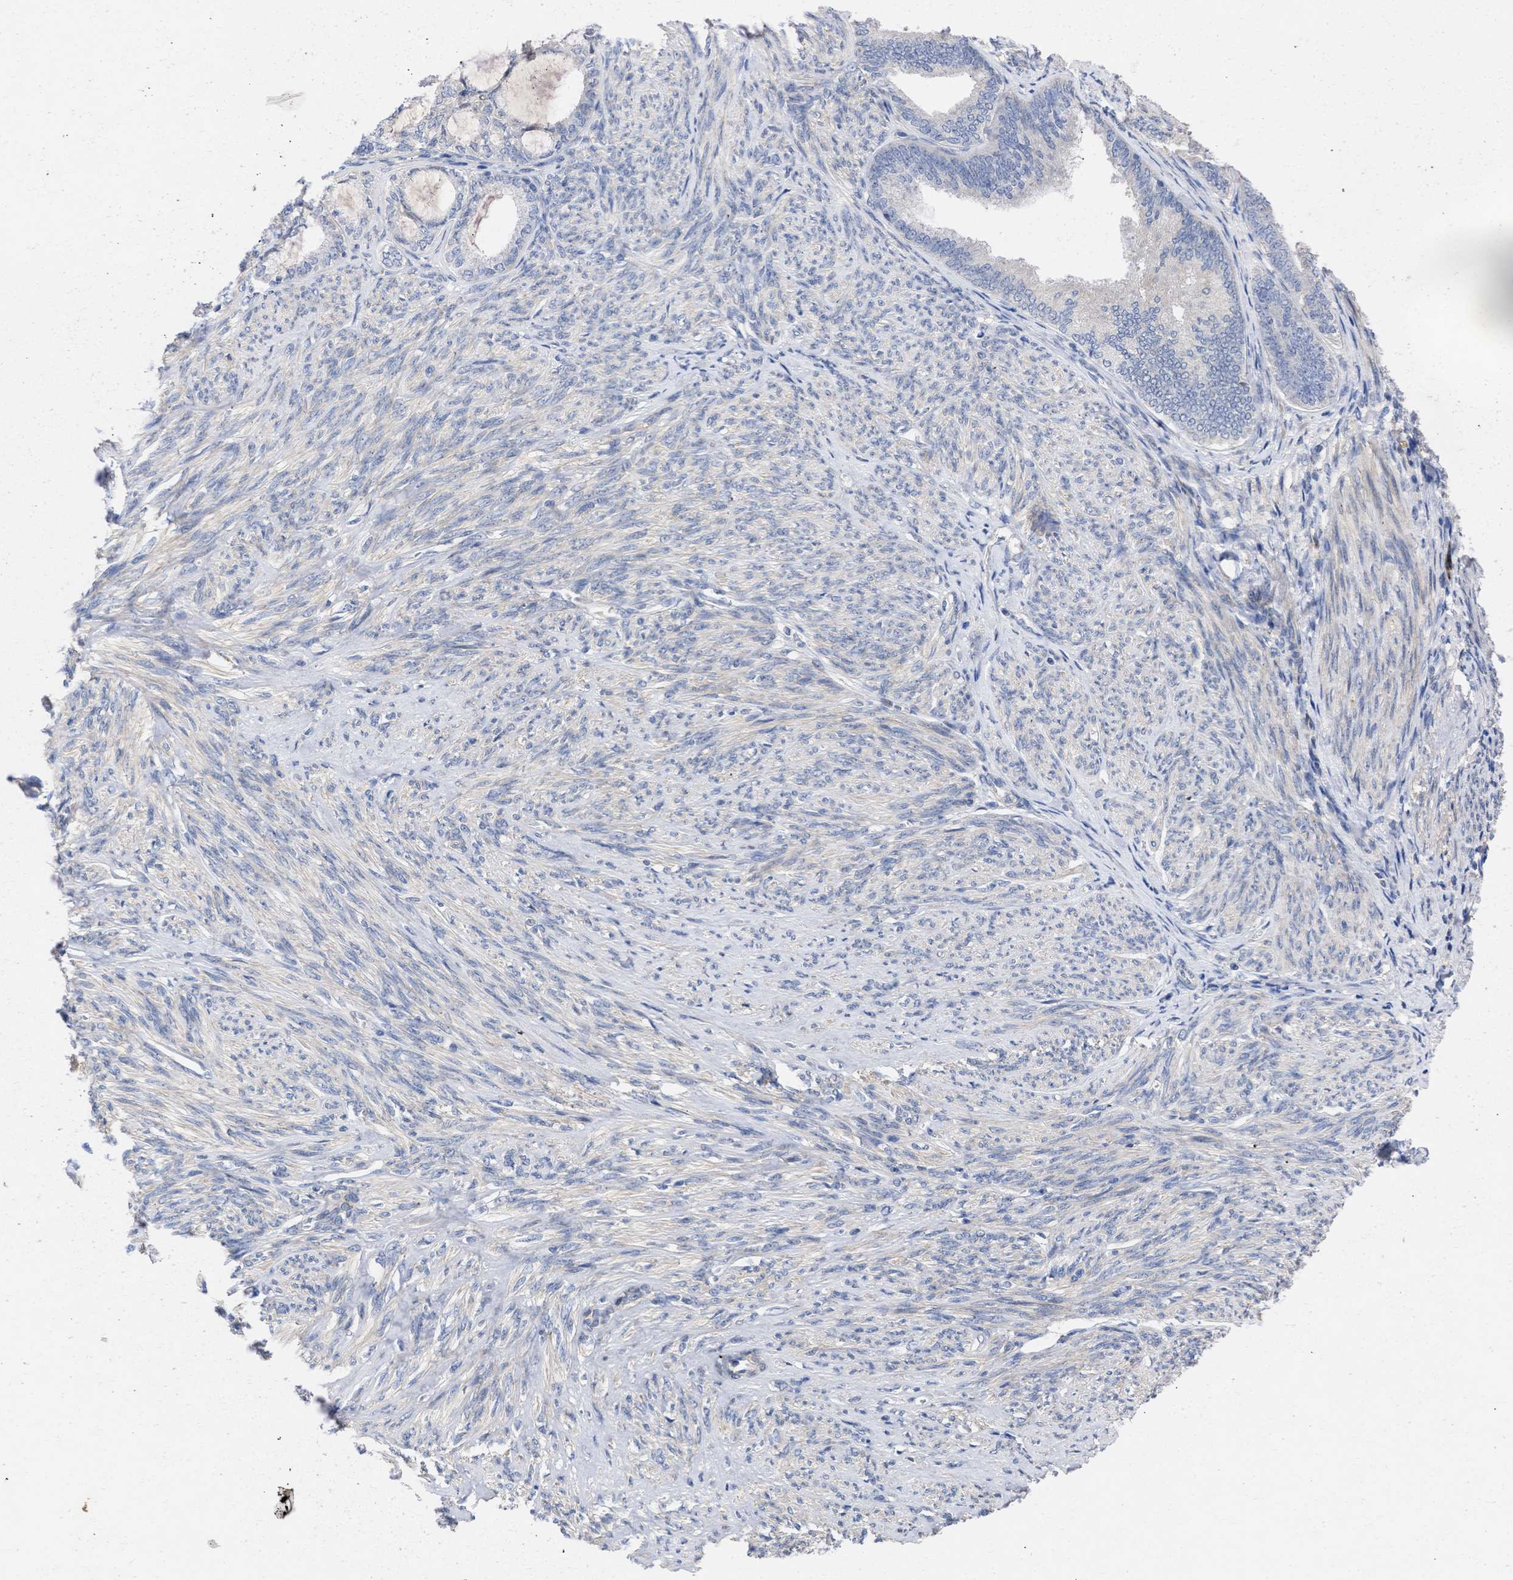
{"staining": {"intensity": "negative", "quantity": "none", "location": "none"}, "tissue": "endometrial cancer", "cell_type": "Tumor cells", "image_type": "cancer", "snomed": [{"axis": "morphology", "description": "Adenocarcinoma, NOS"}, {"axis": "topography", "description": "Endometrium"}], "caption": "A histopathology image of endometrial adenocarcinoma stained for a protein displays no brown staining in tumor cells.", "gene": "ARHGEF4", "patient": {"sex": "female", "age": 86}}